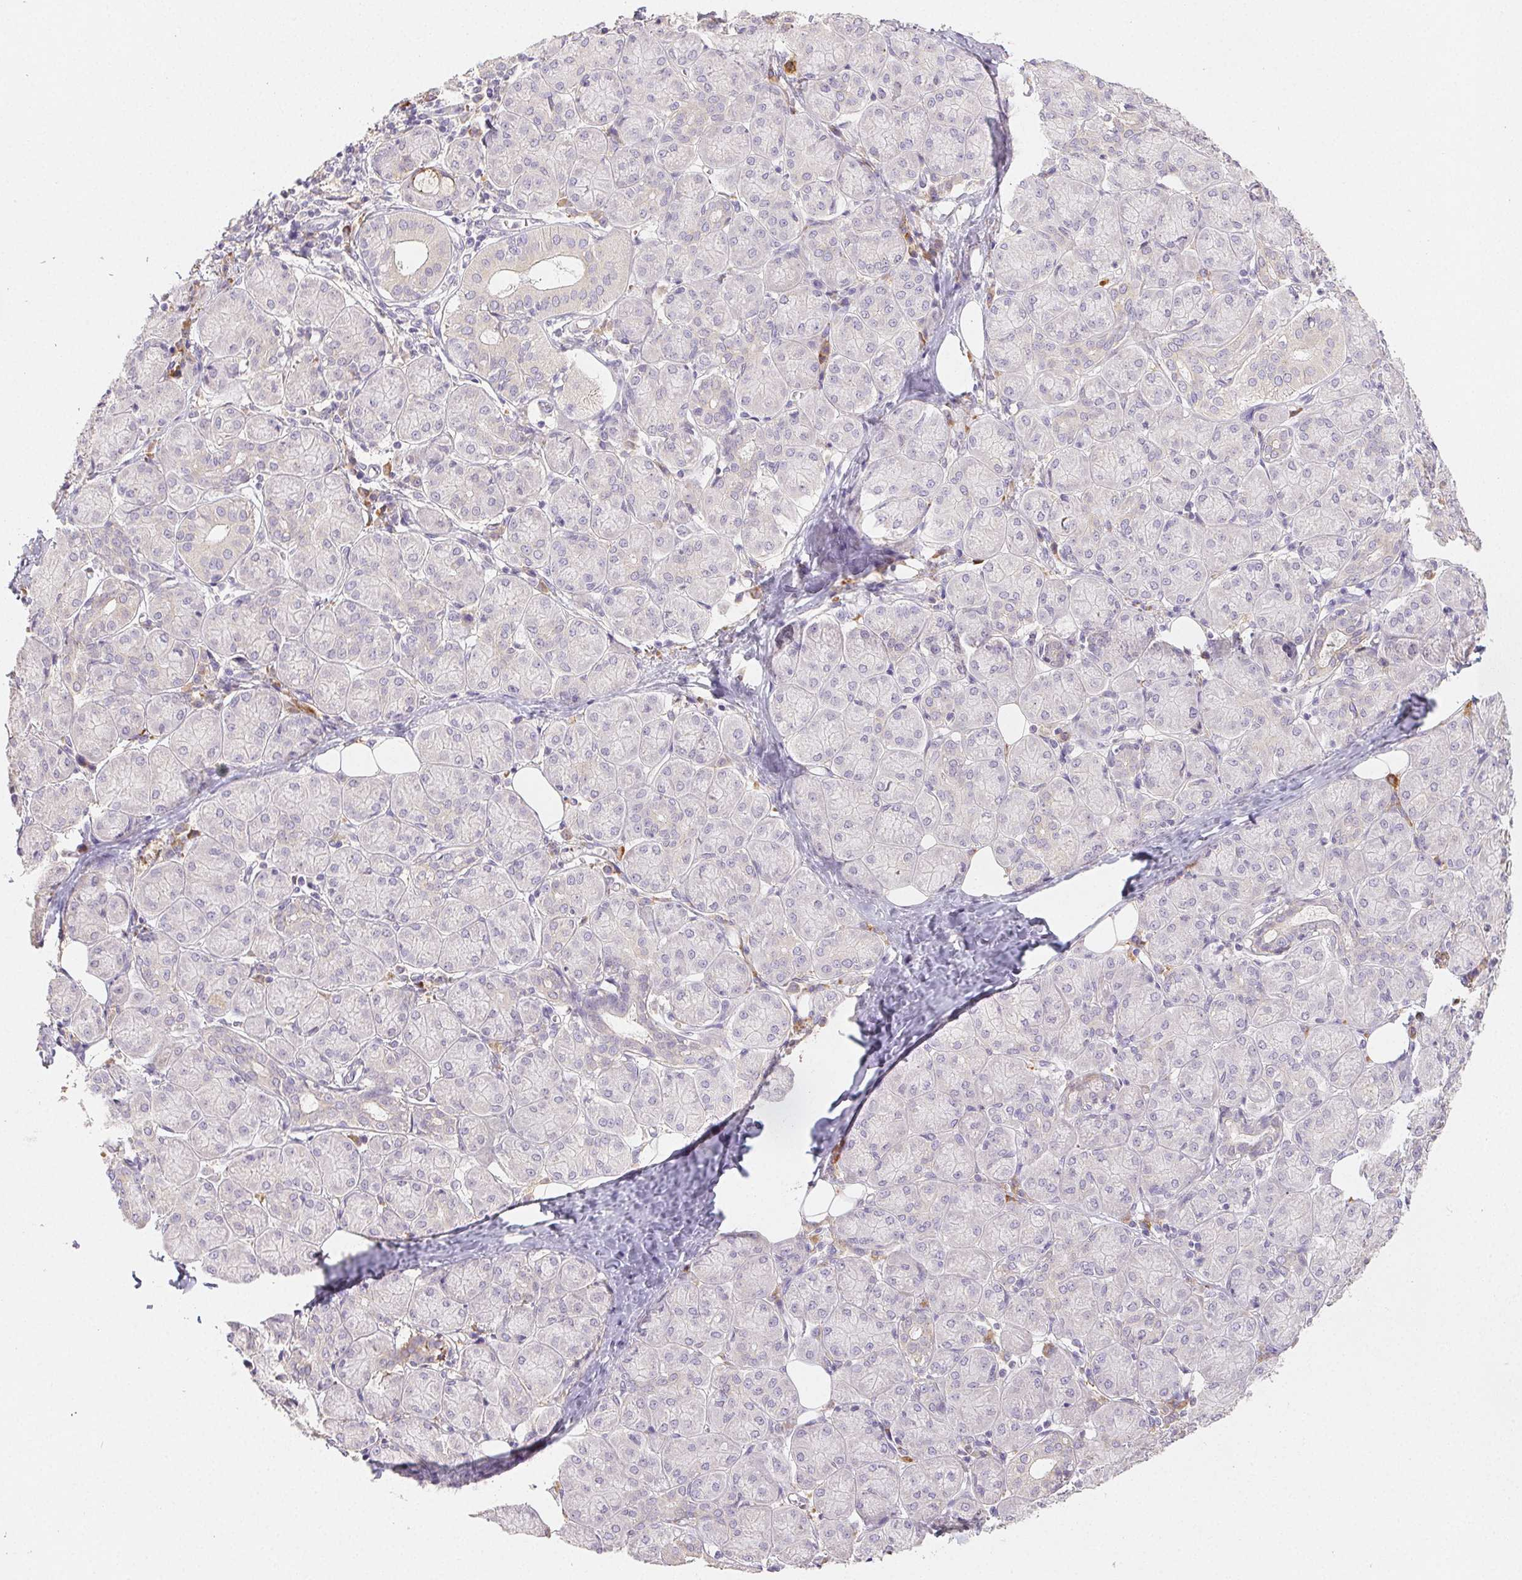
{"staining": {"intensity": "weak", "quantity": "<25%", "location": "cytoplasmic/membranous"}, "tissue": "salivary gland", "cell_type": "Glandular cells", "image_type": "normal", "snomed": [{"axis": "morphology", "description": "Normal tissue, NOS"}, {"axis": "morphology", "description": "Inflammation, NOS"}, {"axis": "topography", "description": "Lymph node"}, {"axis": "topography", "description": "Salivary gland"}], "caption": "High power microscopy image of an immunohistochemistry (IHC) micrograph of unremarkable salivary gland, revealing no significant expression in glandular cells.", "gene": "ACVR1B", "patient": {"sex": "male", "age": 3}}